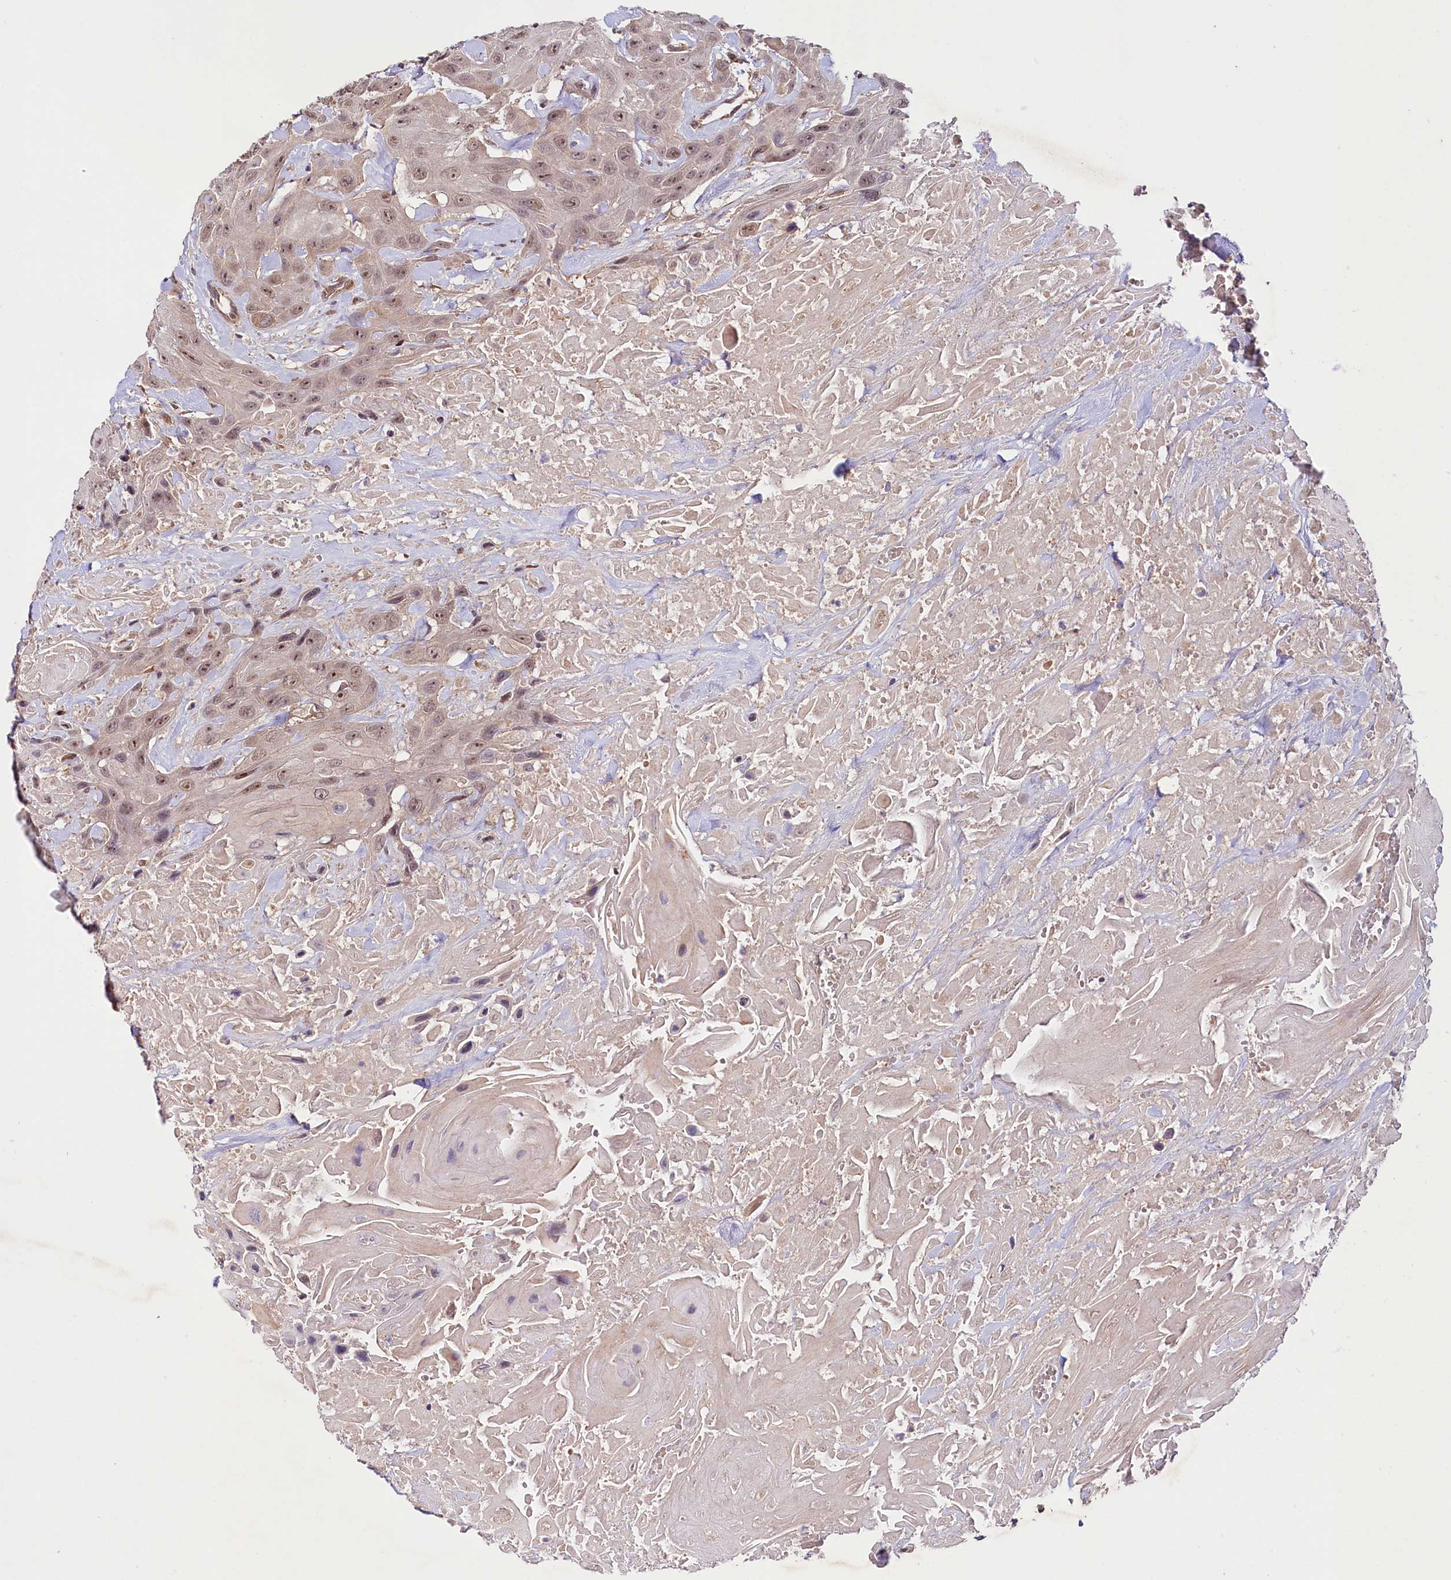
{"staining": {"intensity": "weak", "quantity": ">75%", "location": "nuclear"}, "tissue": "head and neck cancer", "cell_type": "Tumor cells", "image_type": "cancer", "snomed": [{"axis": "morphology", "description": "Squamous cell carcinoma, NOS"}, {"axis": "topography", "description": "Head-Neck"}], "caption": "Immunohistochemical staining of human squamous cell carcinoma (head and neck) displays weak nuclear protein staining in about >75% of tumor cells. The staining was performed using DAB, with brown indicating positive protein expression. Nuclei are stained blue with hematoxylin.", "gene": "PHLDB1", "patient": {"sex": "male", "age": 81}}